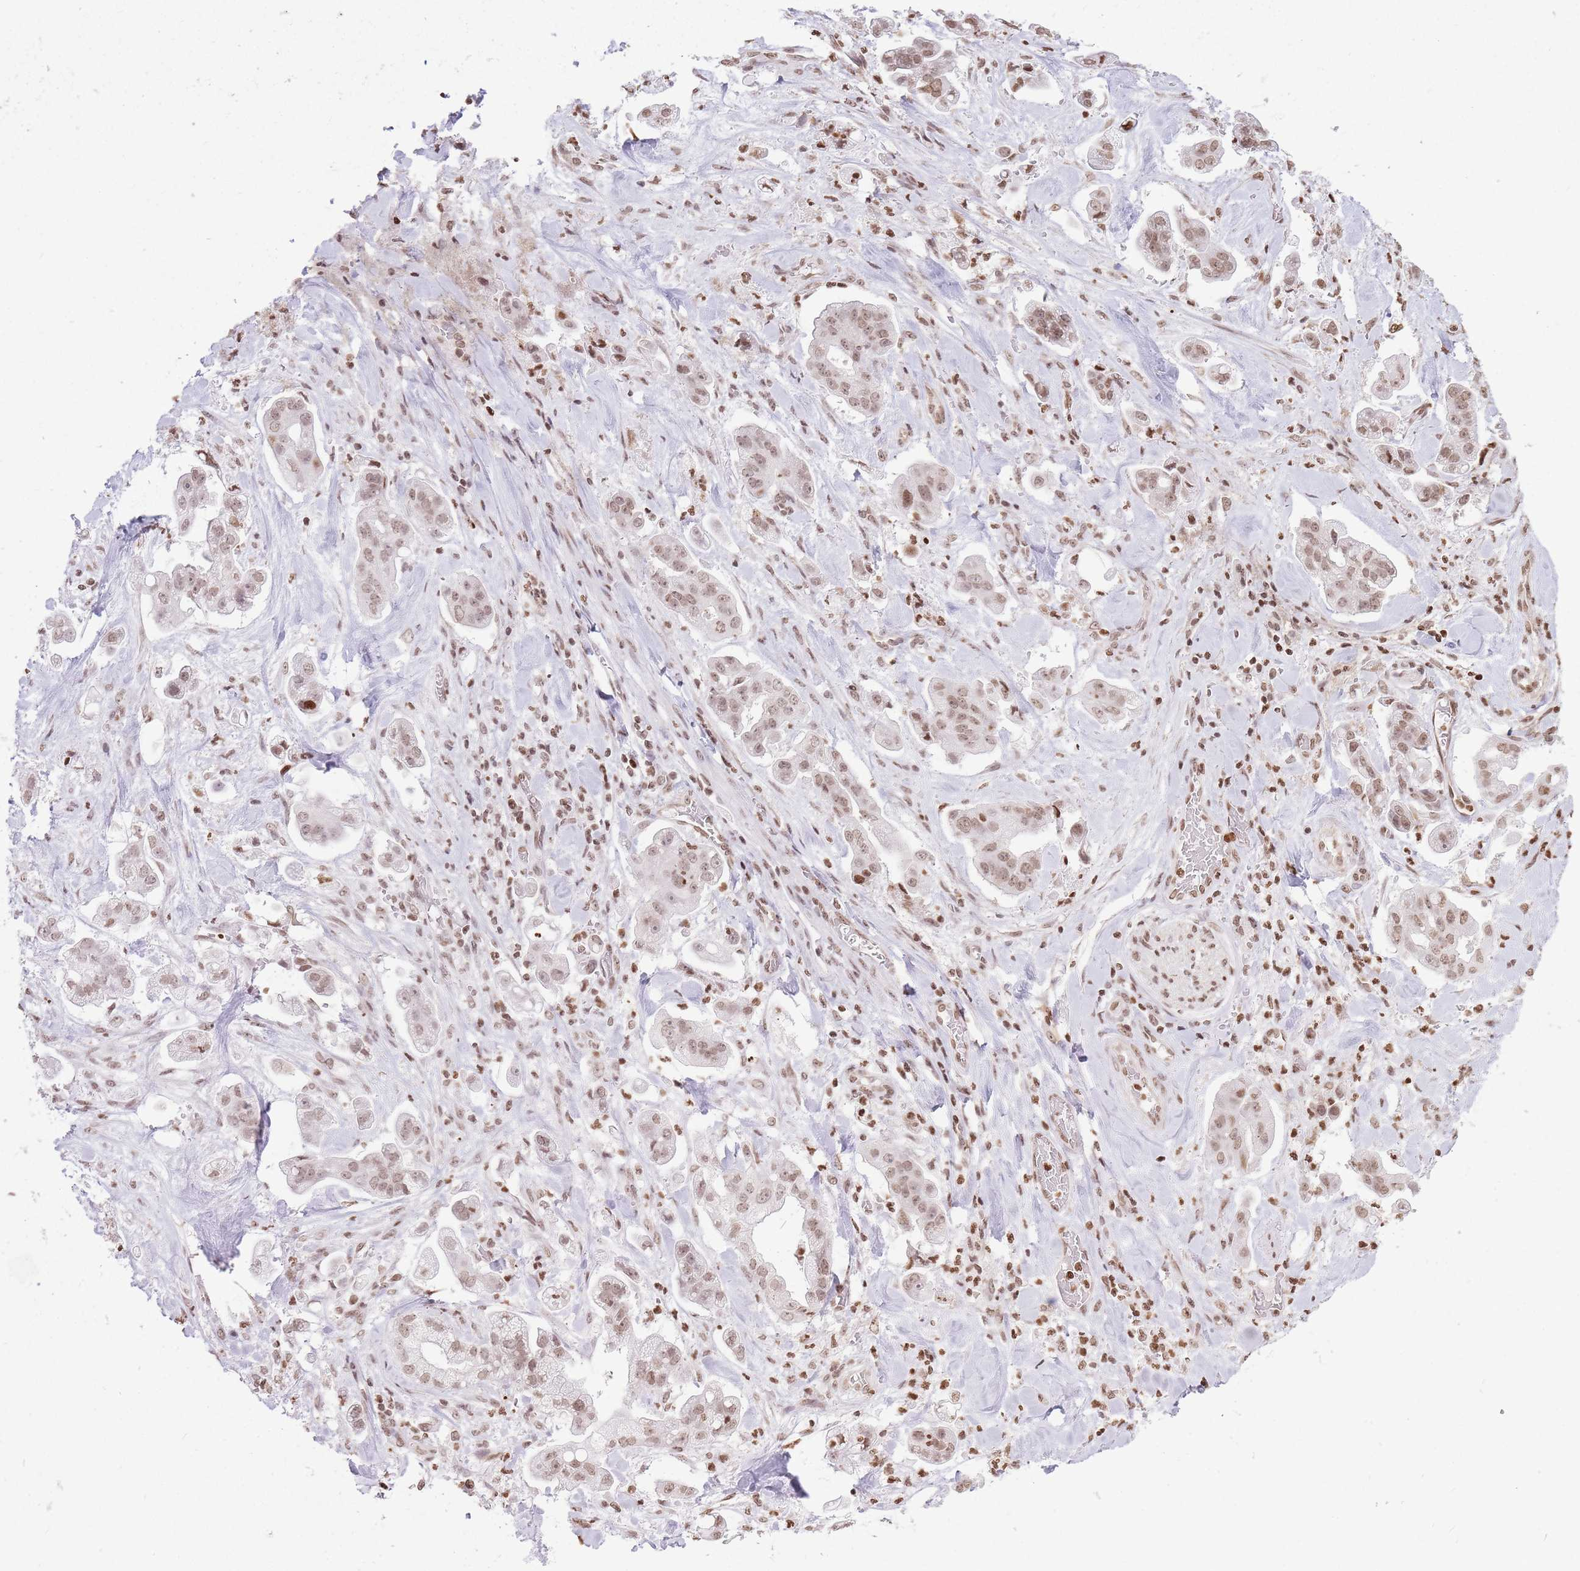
{"staining": {"intensity": "weak", "quantity": ">75%", "location": "nuclear"}, "tissue": "stomach cancer", "cell_type": "Tumor cells", "image_type": "cancer", "snomed": [{"axis": "morphology", "description": "Adenocarcinoma, NOS"}, {"axis": "topography", "description": "Stomach"}], "caption": "Tumor cells exhibit low levels of weak nuclear staining in about >75% of cells in human stomach adenocarcinoma.", "gene": "SHISAL1", "patient": {"sex": "male", "age": 62}}